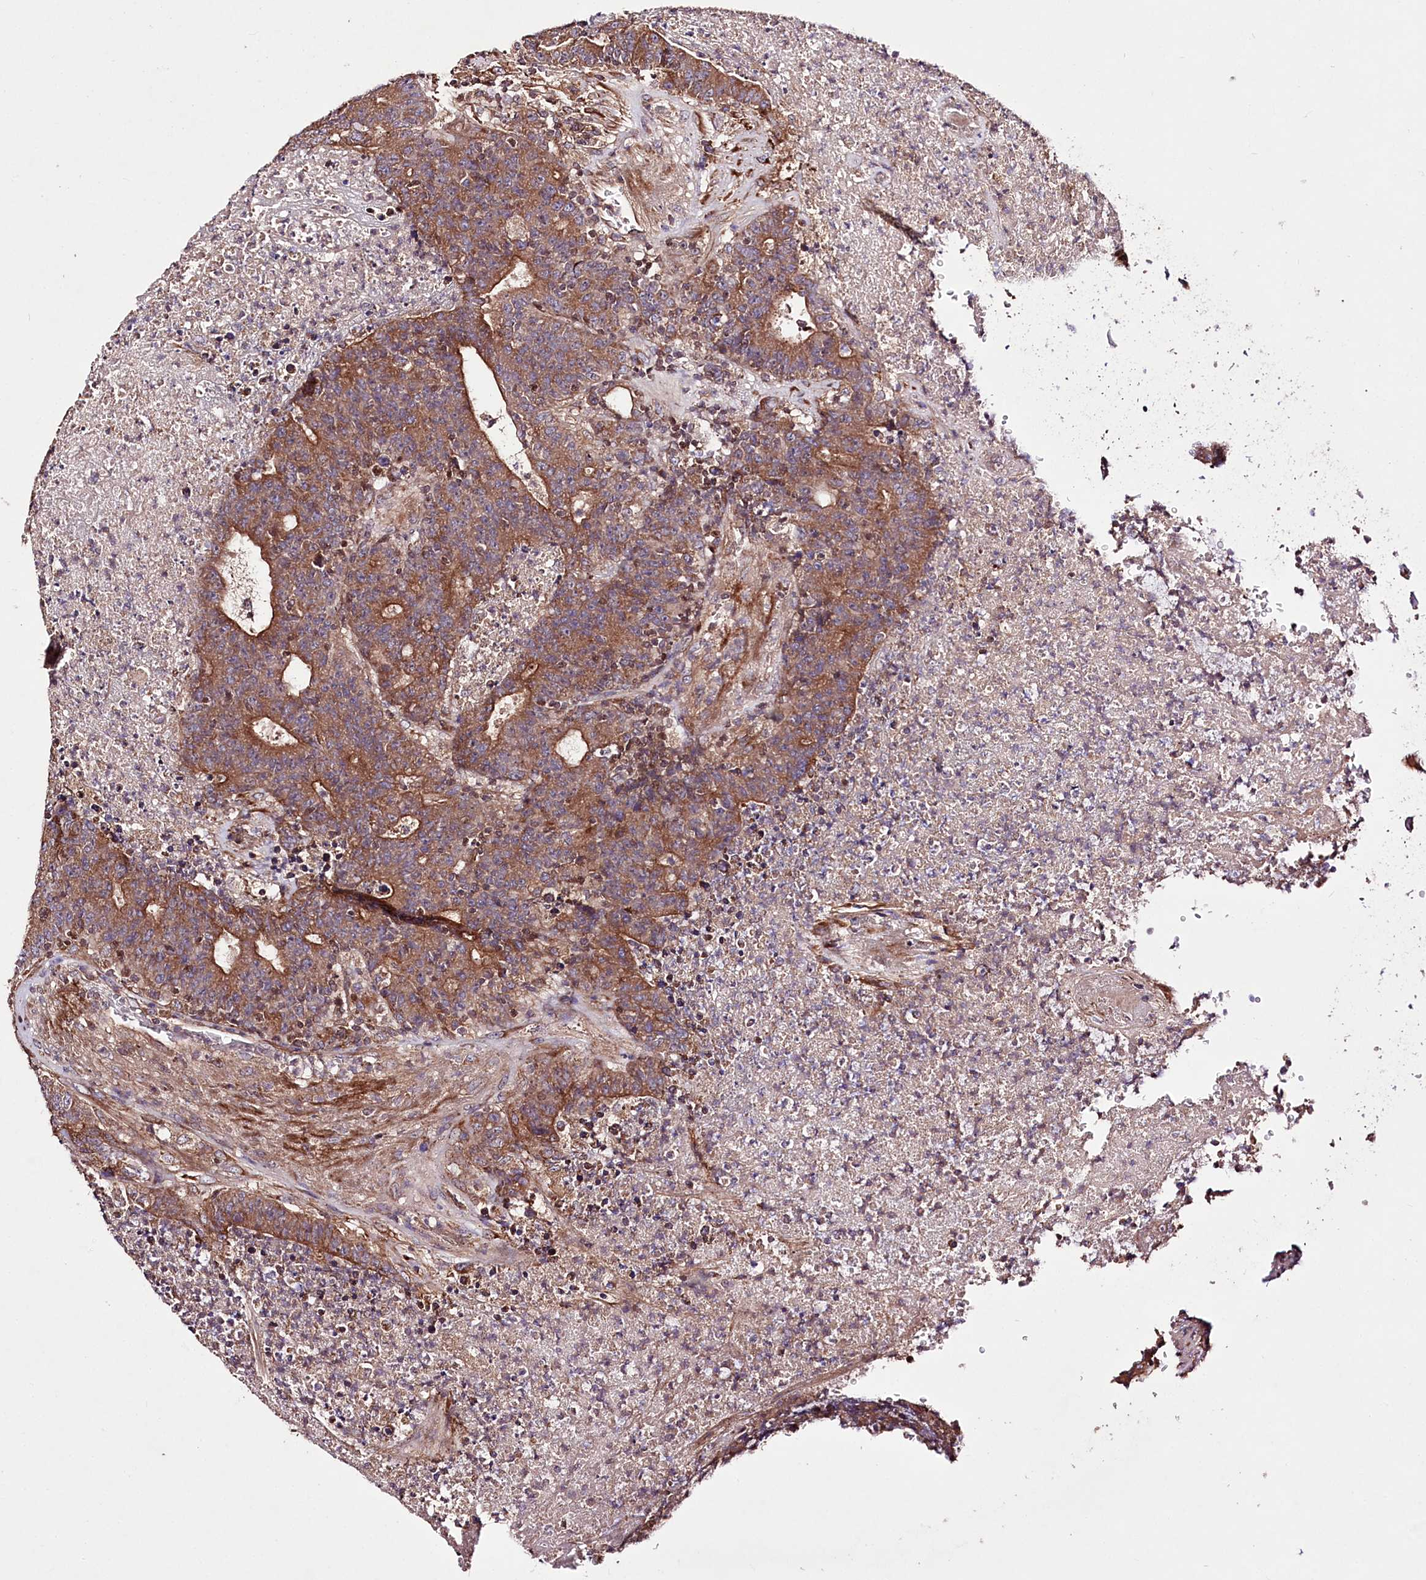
{"staining": {"intensity": "moderate", "quantity": ">75%", "location": "cytoplasmic/membranous"}, "tissue": "colorectal cancer", "cell_type": "Tumor cells", "image_type": "cancer", "snomed": [{"axis": "morphology", "description": "Adenocarcinoma, NOS"}, {"axis": "topography", "description": "Colon"}], "caption": "This histopathology image demonstrates IHC staining of colorectal adenocarcinoma, with medium moderate cytoplasmic/membranous expression in approximately >75% of tumor cells.", "gene": "WWC1", "patient": {"sex": "female", "age": 75}}